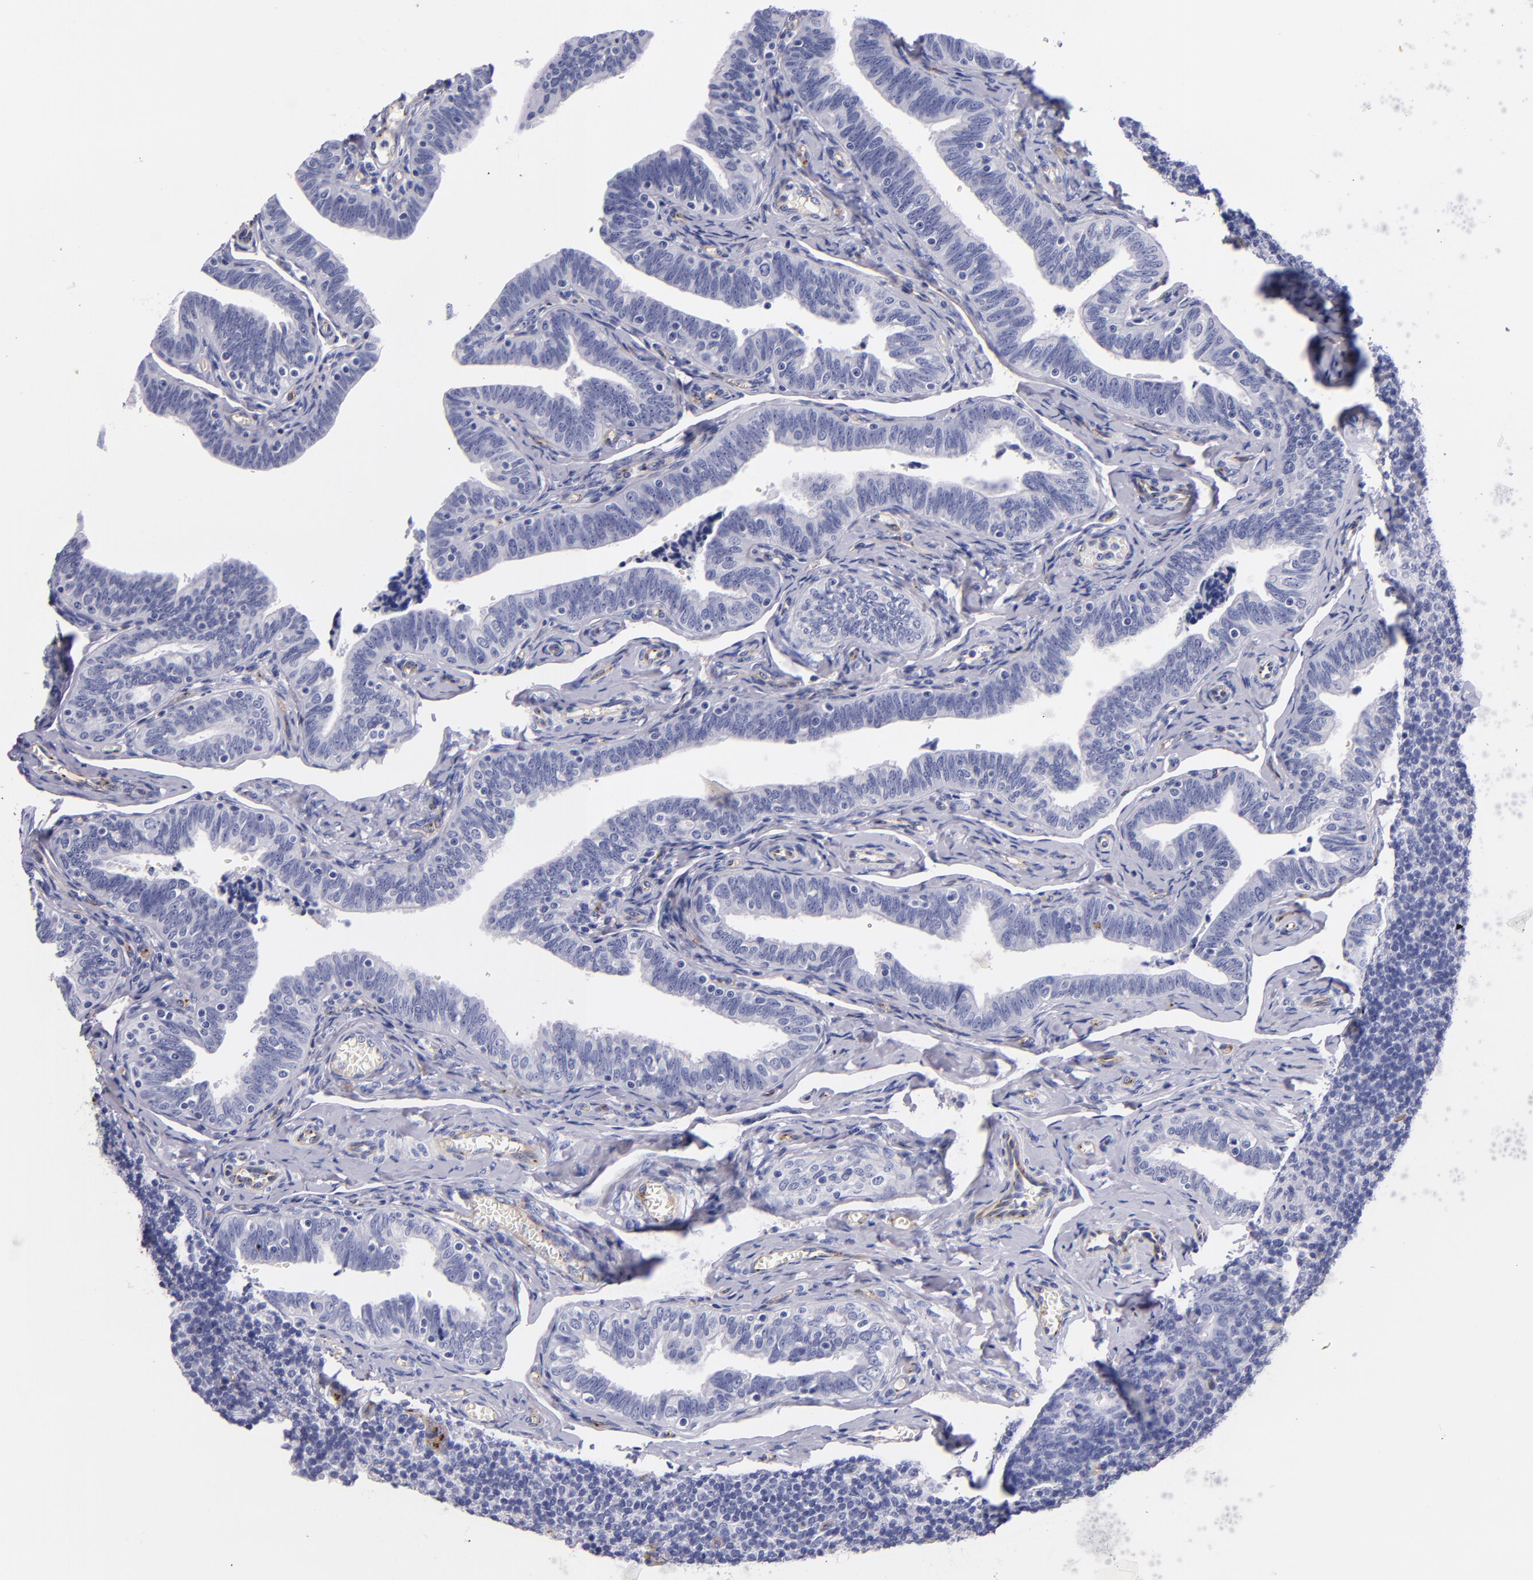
{"staining": {"intensity": "negative", "quantity": "none", "location": "none"}, "tissue": "fallopian tube", "cell_type": "Glandular cells", "image_type": "normal", "snomed": [{"axis": "morphology", "description": "Normal tissue, NOS"}, {"axis": "topography", "description": "Fallopian tube"}, {"axis": "topography", "description": "Ovary"}], "caption": "Immunohistochemical staining of unremarkable fallopian tube reveals no significant staining in glandular cells.", "gene": "NOS3", "patient": {"sex": "female", "age": 69}}